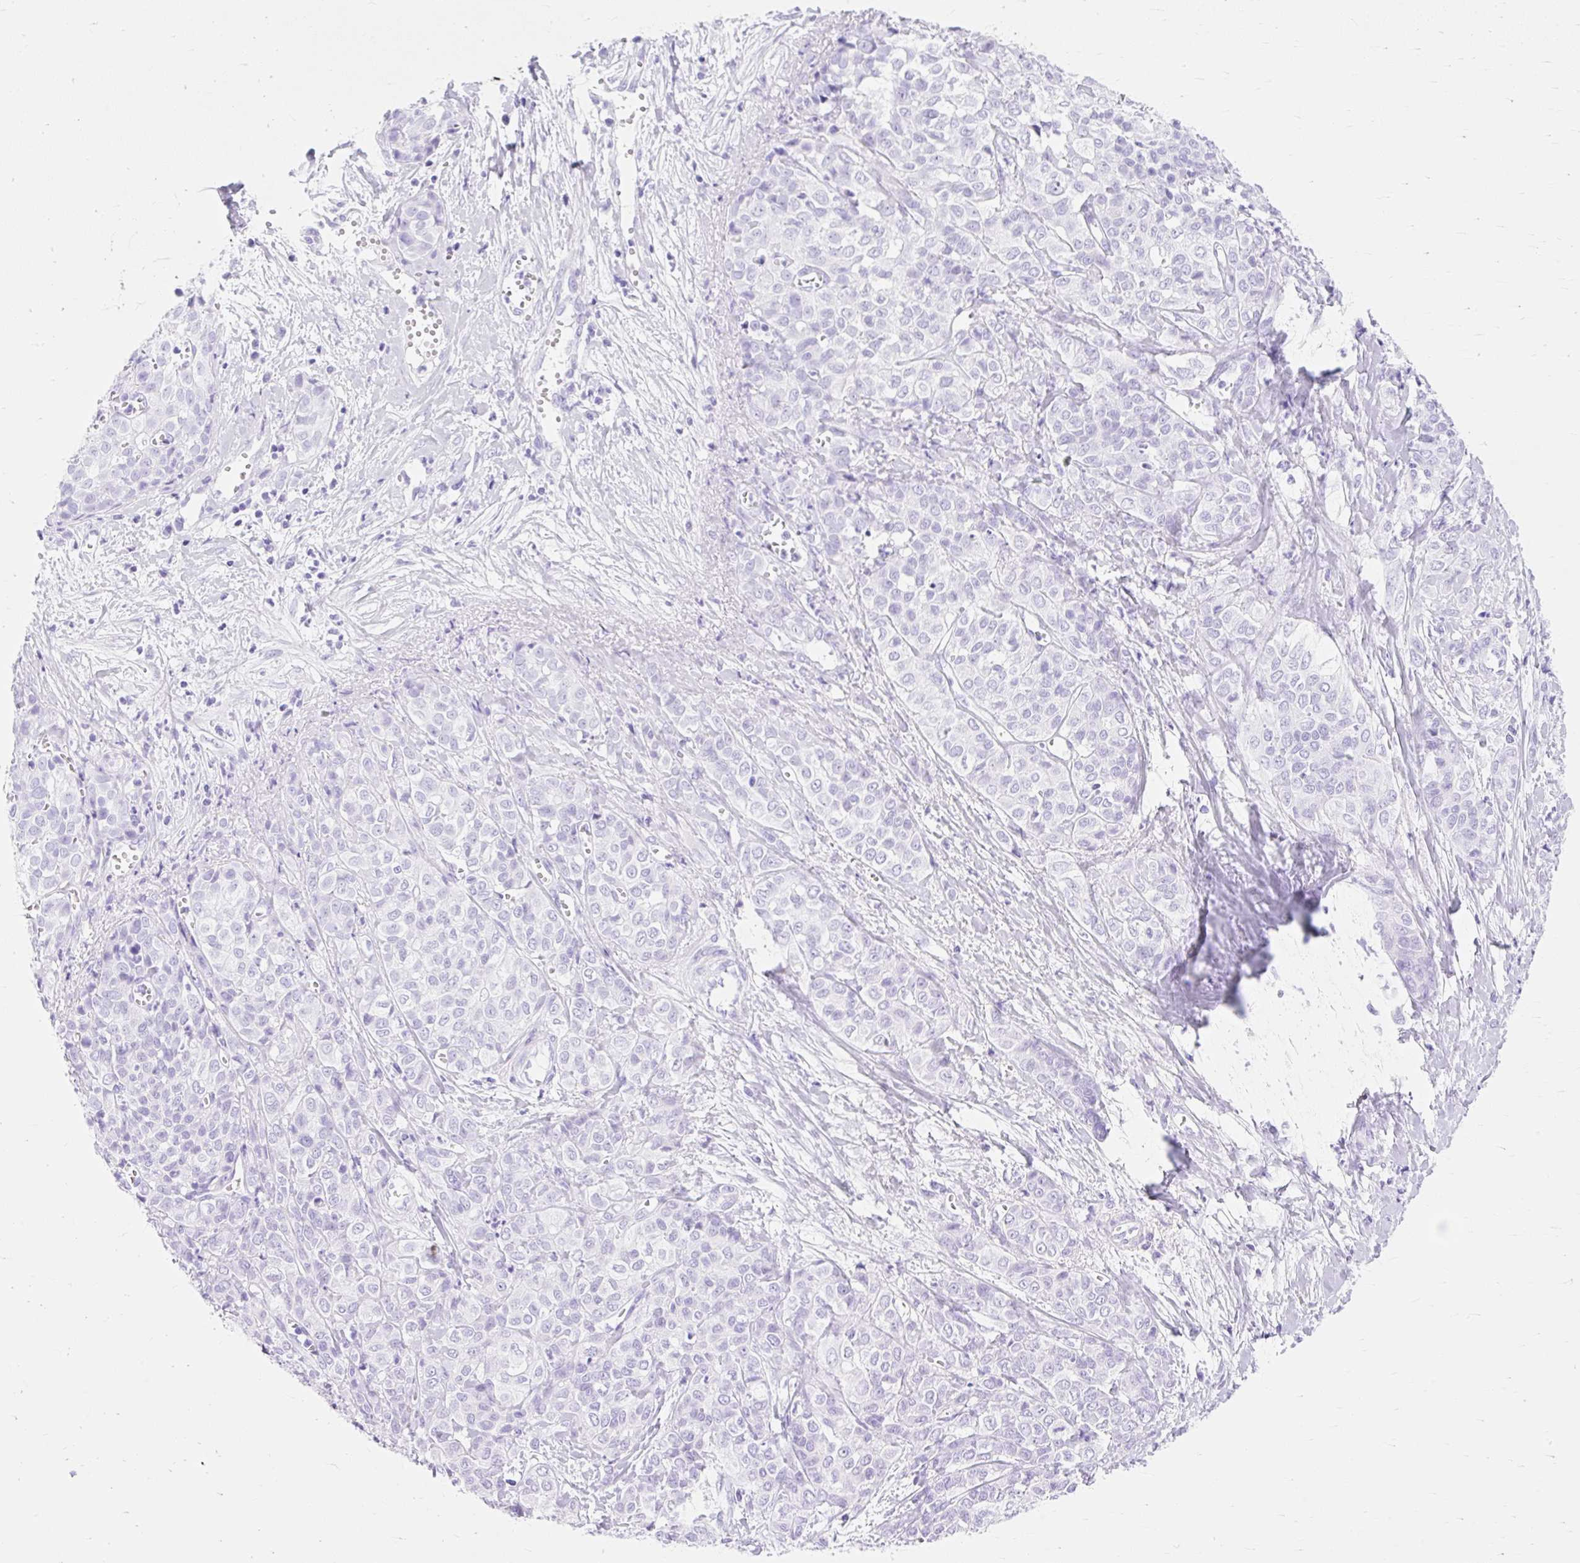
{"staining": {"intensity": "negative", "quantity": "none", "location": "none"}, "tissue": "liver cancer", "cell_type": "Tumor cells", "image_type": "cancer", "snomed": [{"axis": "morphology", "description": "Cholangiocarcinoma"}, {"axis": "topography", "description": "Liver"}], "caption": "This is an immunohistochemistry (IHC) histopathology image of liver cancer. There is no positivity in tumor cells.", "gene": "MBP", "patient": {"sex": "female", "age": 77}}